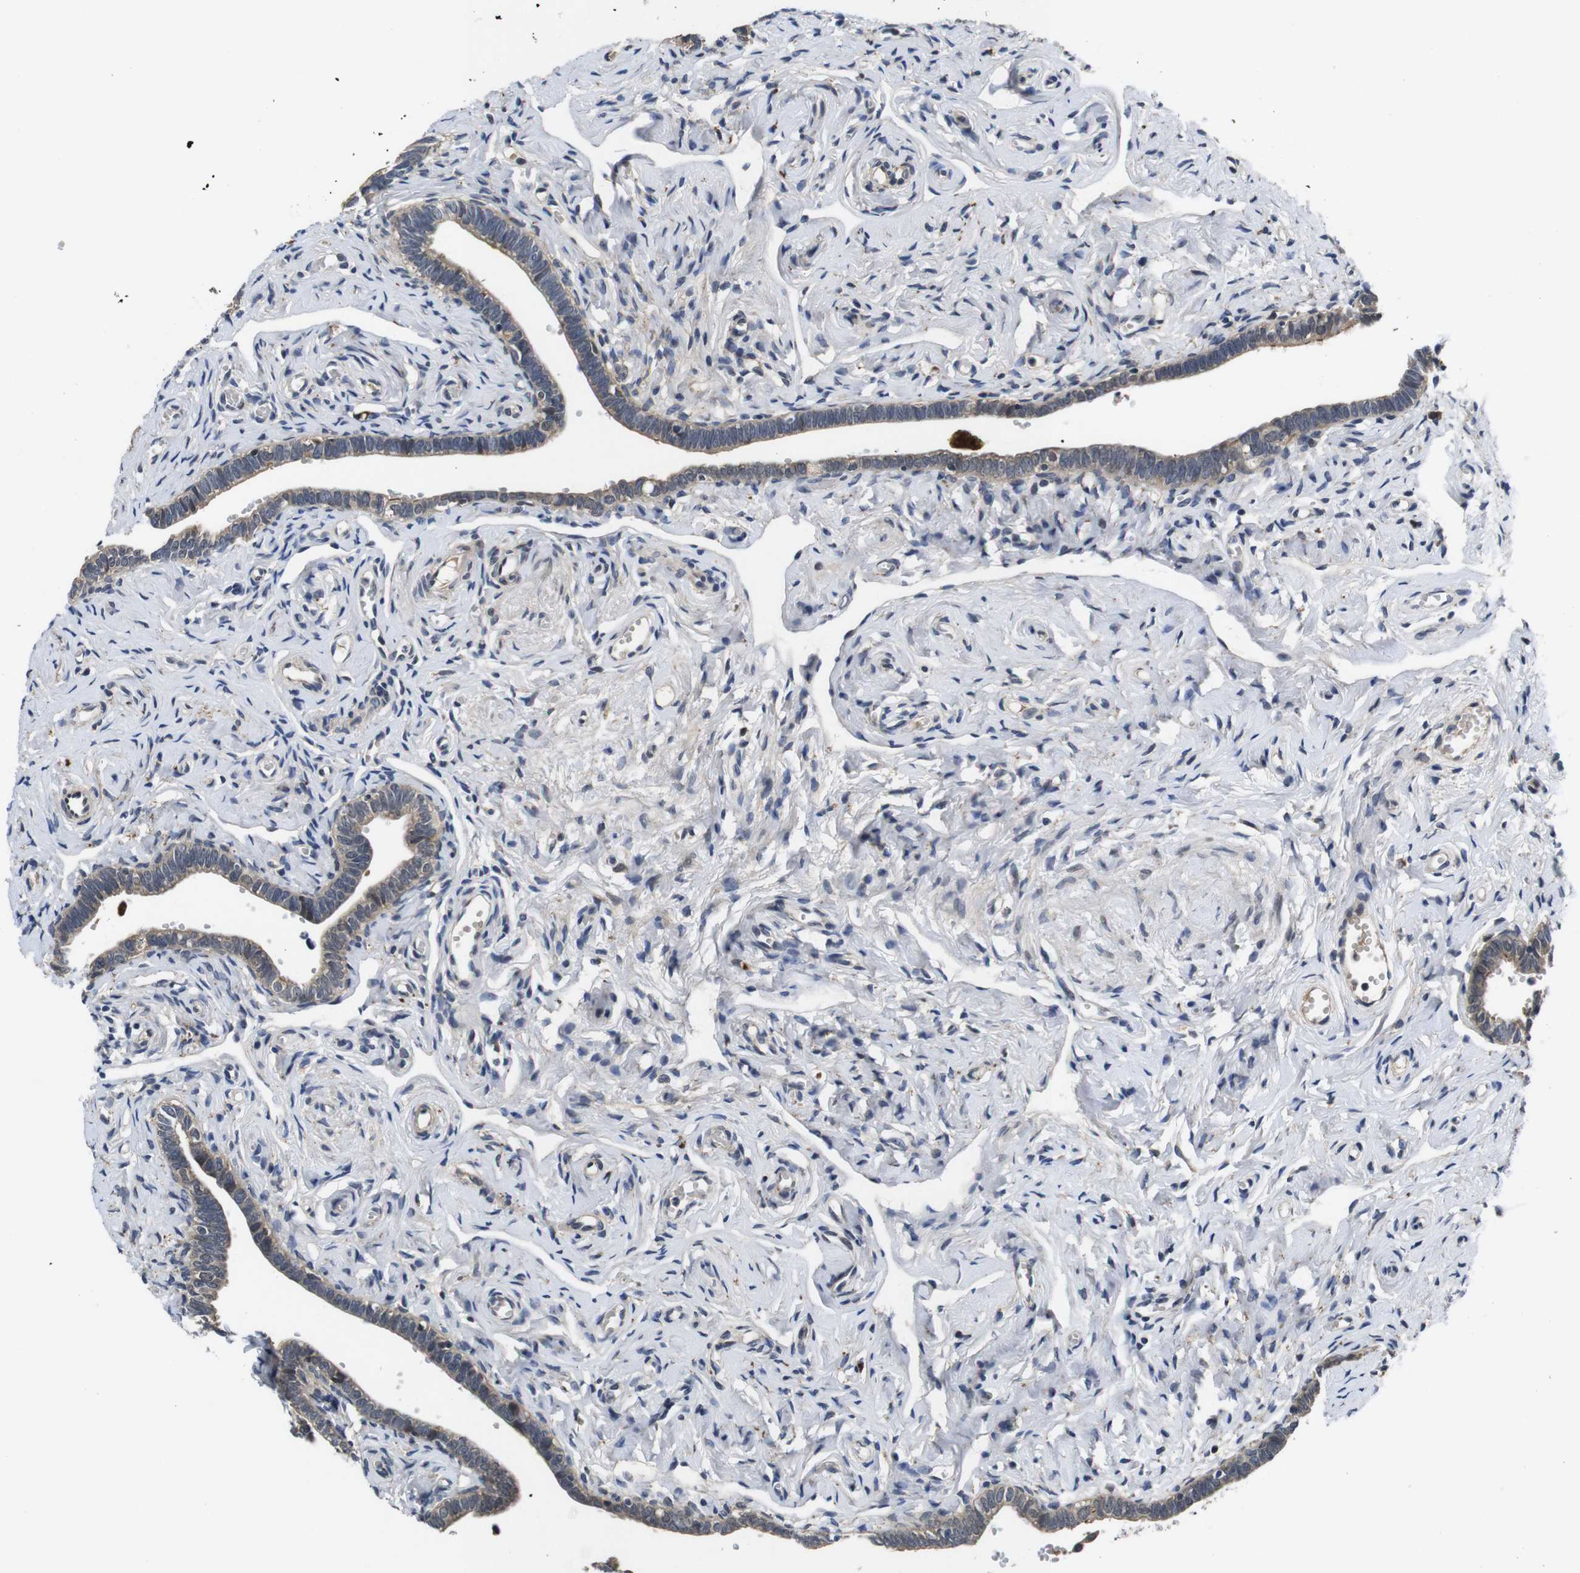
{"staining": {"intensity": "moderate", "quantity": "25%-75%", "location": "cytoplasmic/membranous,nuclear"}, "tissue": "fallopian tube", "cell_type": "Glandular cells", "image_type": "normal", "snomed": [{"axis": "morphology", "description": "Normal tissue, NOS"}, {"axis": "topography", "description": "Fallopian tube"}], "caption": "Immunohistochemistry photomicrograph of benign fallopian tube: fallopian tube stained using immunohistochemistry shows medium levels of moderate protein expression localized specifically in the cytoplasmic/membranous,nuclear of glandular cells, appearing as a cytoplasmic/membranous,nuclear brown color.", "gene": "ZBTB46", "patient": {"sex": "female", "age": 71}}